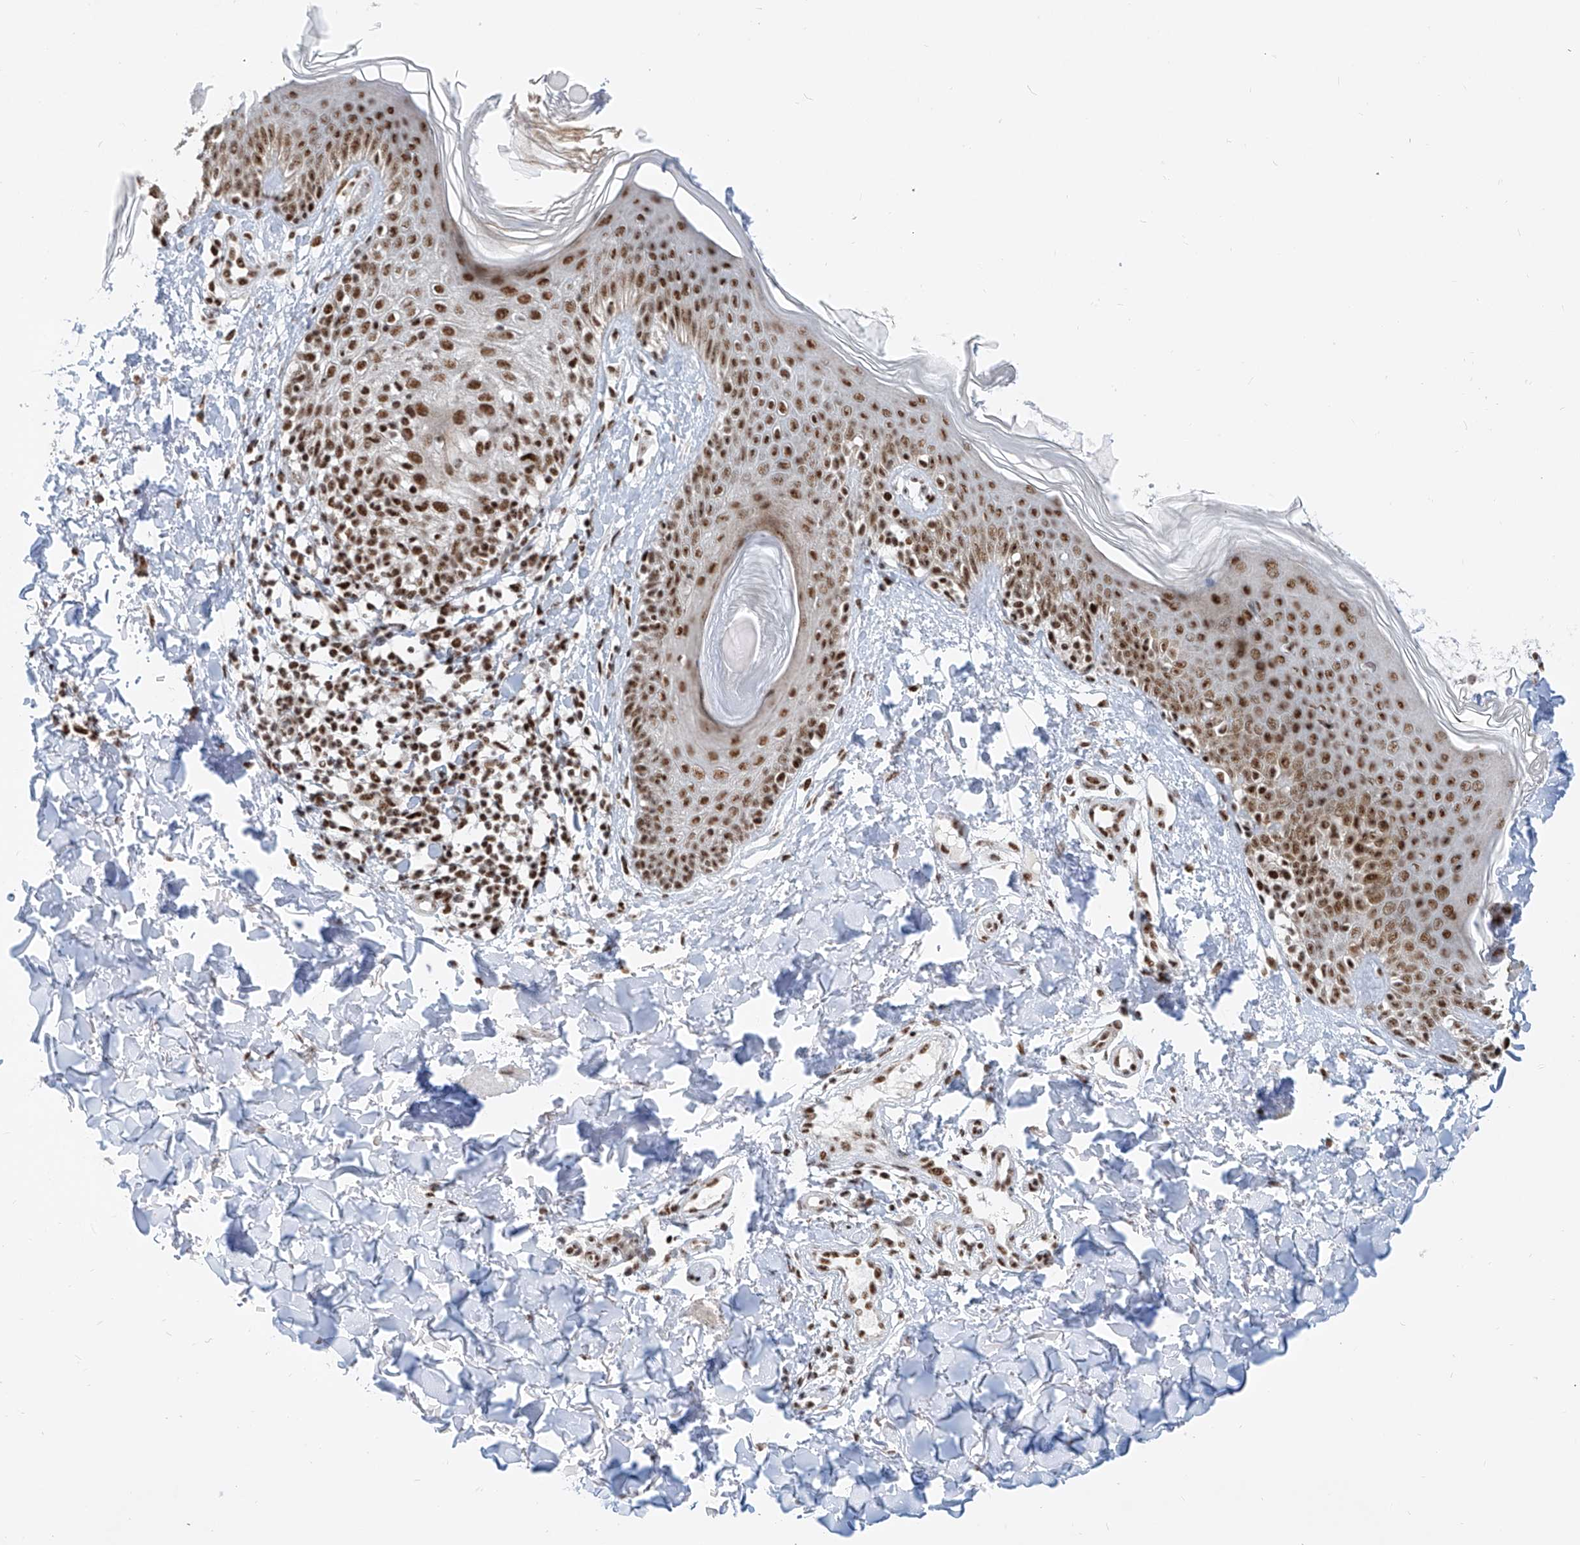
{"staining": {"intensity": "moderate", "quantity": ">75%", "location": "nuclear"}, "tissue": "skin", "cell_type": "Fibroblasts", "image_type": "normal", "snomed": [{"axis": "morphology", "description": "Normal tissue, NOS"}, {"axis": "topography", "description": "Skin"}], "caption": "An IHC micrograph of benign tissue is shown. Protein staining in brown labels moderate nuclear positivity in skin within fibroblasts. The staining was performed using DAB (3,3'-diaminobenzidine) to visualize the protein expression in brown, while the nuclei were stained in blue with hematoxylin (Magnification: 20x).", "gene": "TAF4", "patient": {"sex": "male", "age": 37}}